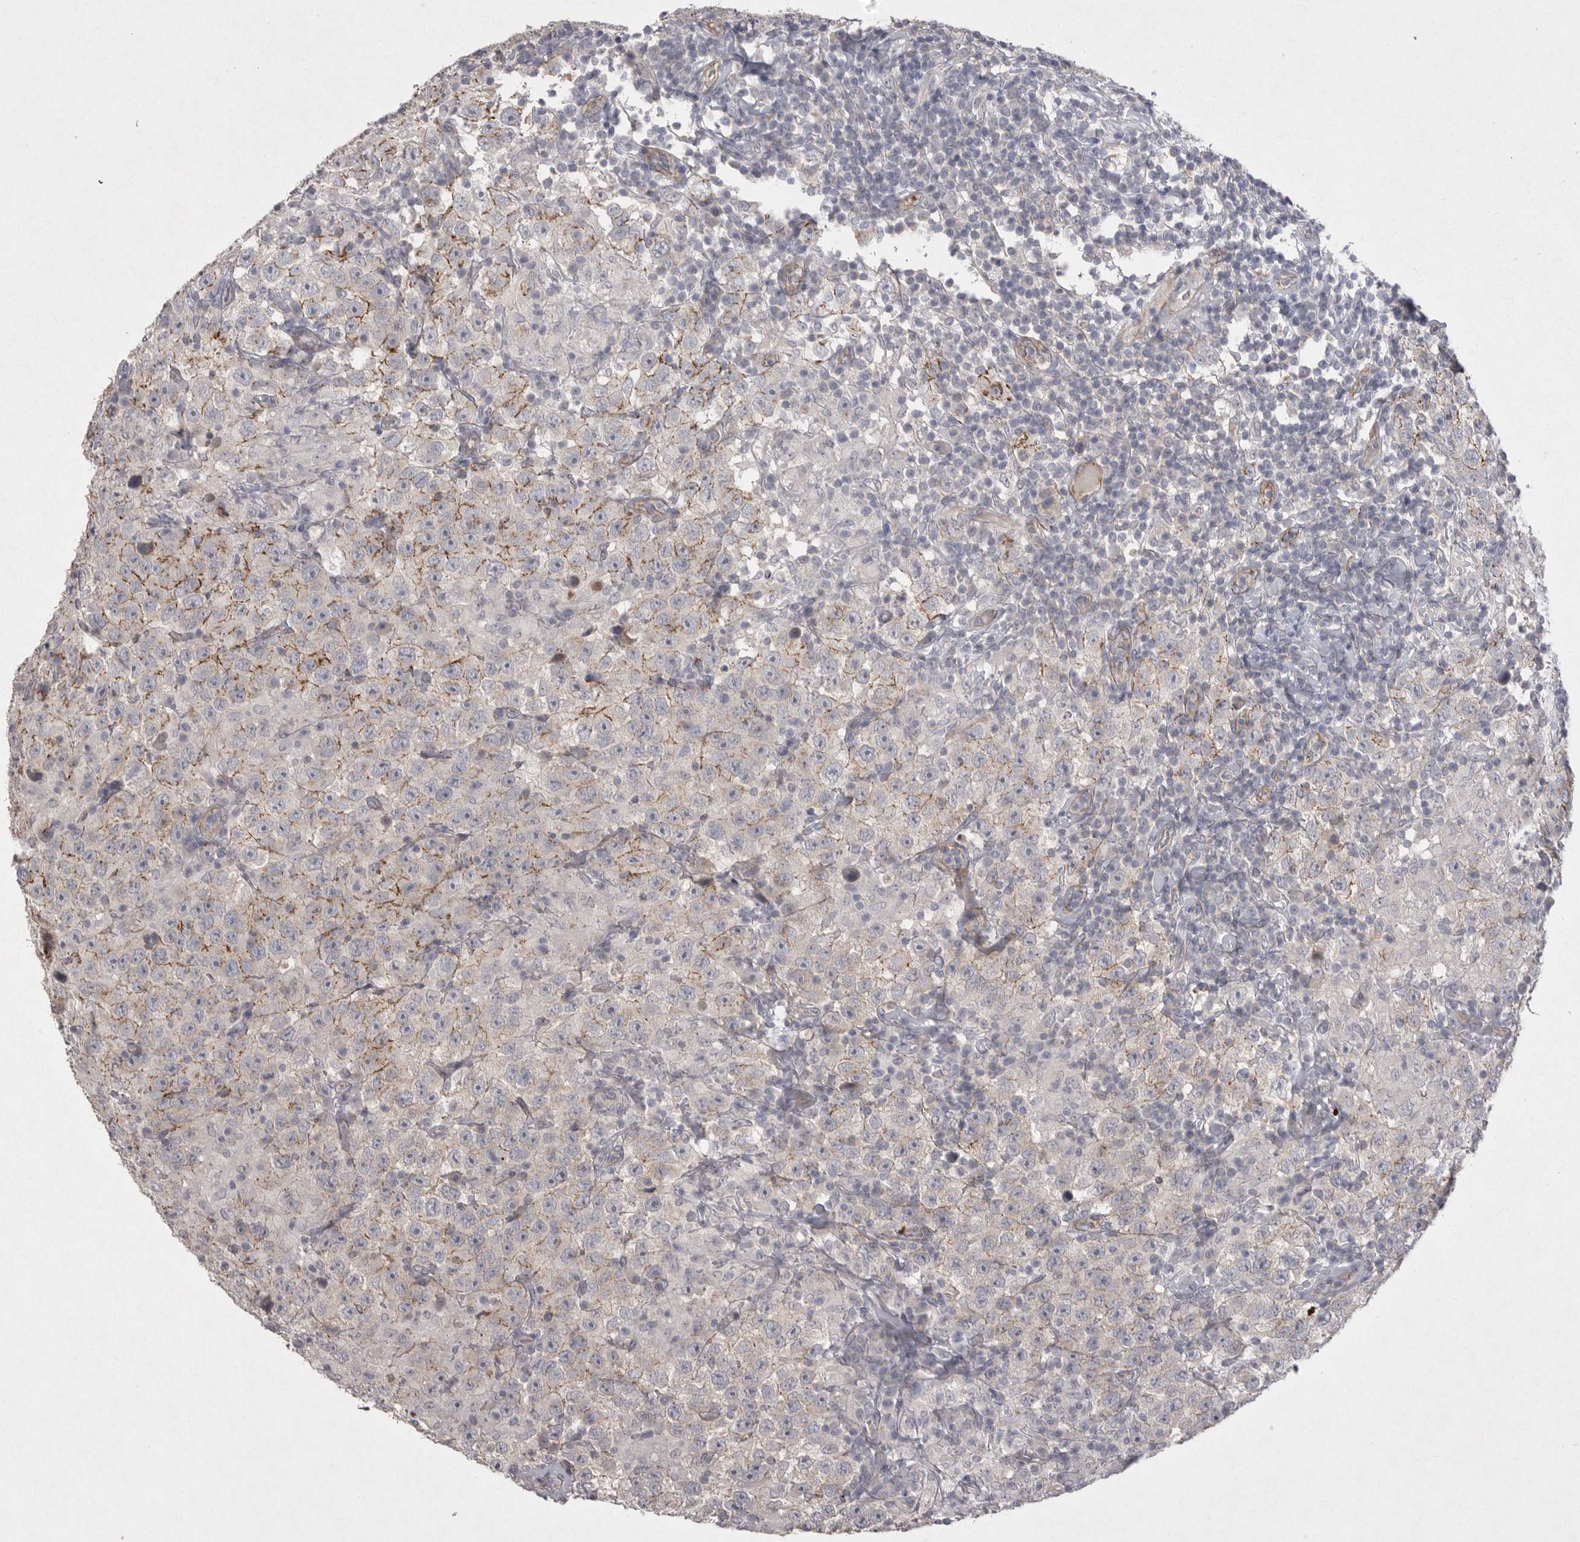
{"staining": {"intensity": "moderate", "quantity": "<25%", "location": "cytoplasmic/membranous"}, "tissue": "testis cancer", "cell_type": "Tumor cells", "image_type": "cancer", "snomed": [{"axis": "morphology", "description": "Seminoma, NOS"}, {"axis": "topography", "description": "Testis"}], "caption": "Protein analysis of seminoma (testis) tissue exhibits moderate cytoplasmic/membranous expression in approximately <25% of tumor cells.", "gene": "VANGL2", "patient": {"sex": "male", "age": 41}}